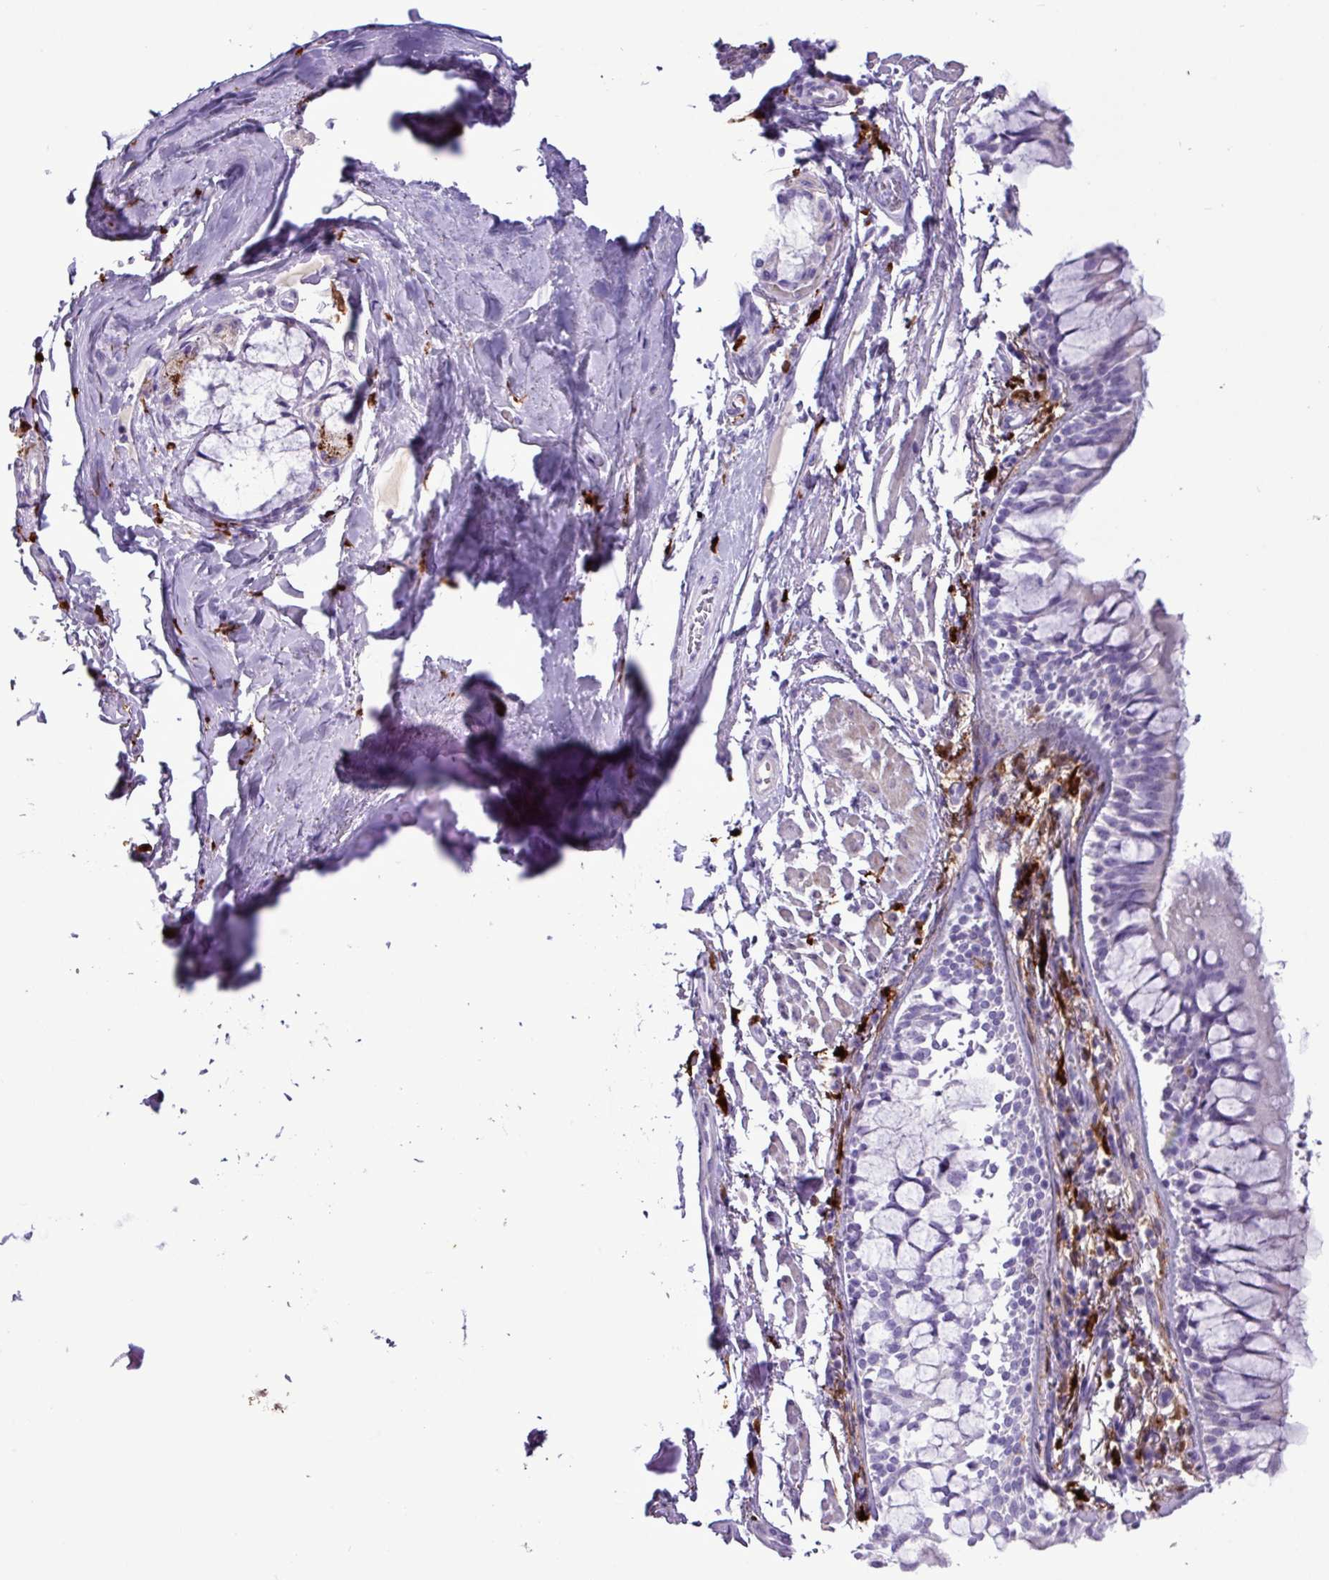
{"staining": {"intensity": "negative", "quantity": "none", "location": "none"}, "tissue": "bronchus", "cell_type": "Respiratory epithelial cells", "image_type": "normal", "snomed": [{"axis": "morphology", "description": "Normal tissue, NOS"}, {"axis": "topography", "description": "Bronchus"}], "caption": "Respiratory epithelial cells show no significant protein positivity in unremarkable bronchus. Nuclei are stained in blue.", "gene": "TMEM200C", "patient": {"sex": "male", "age": 70}}